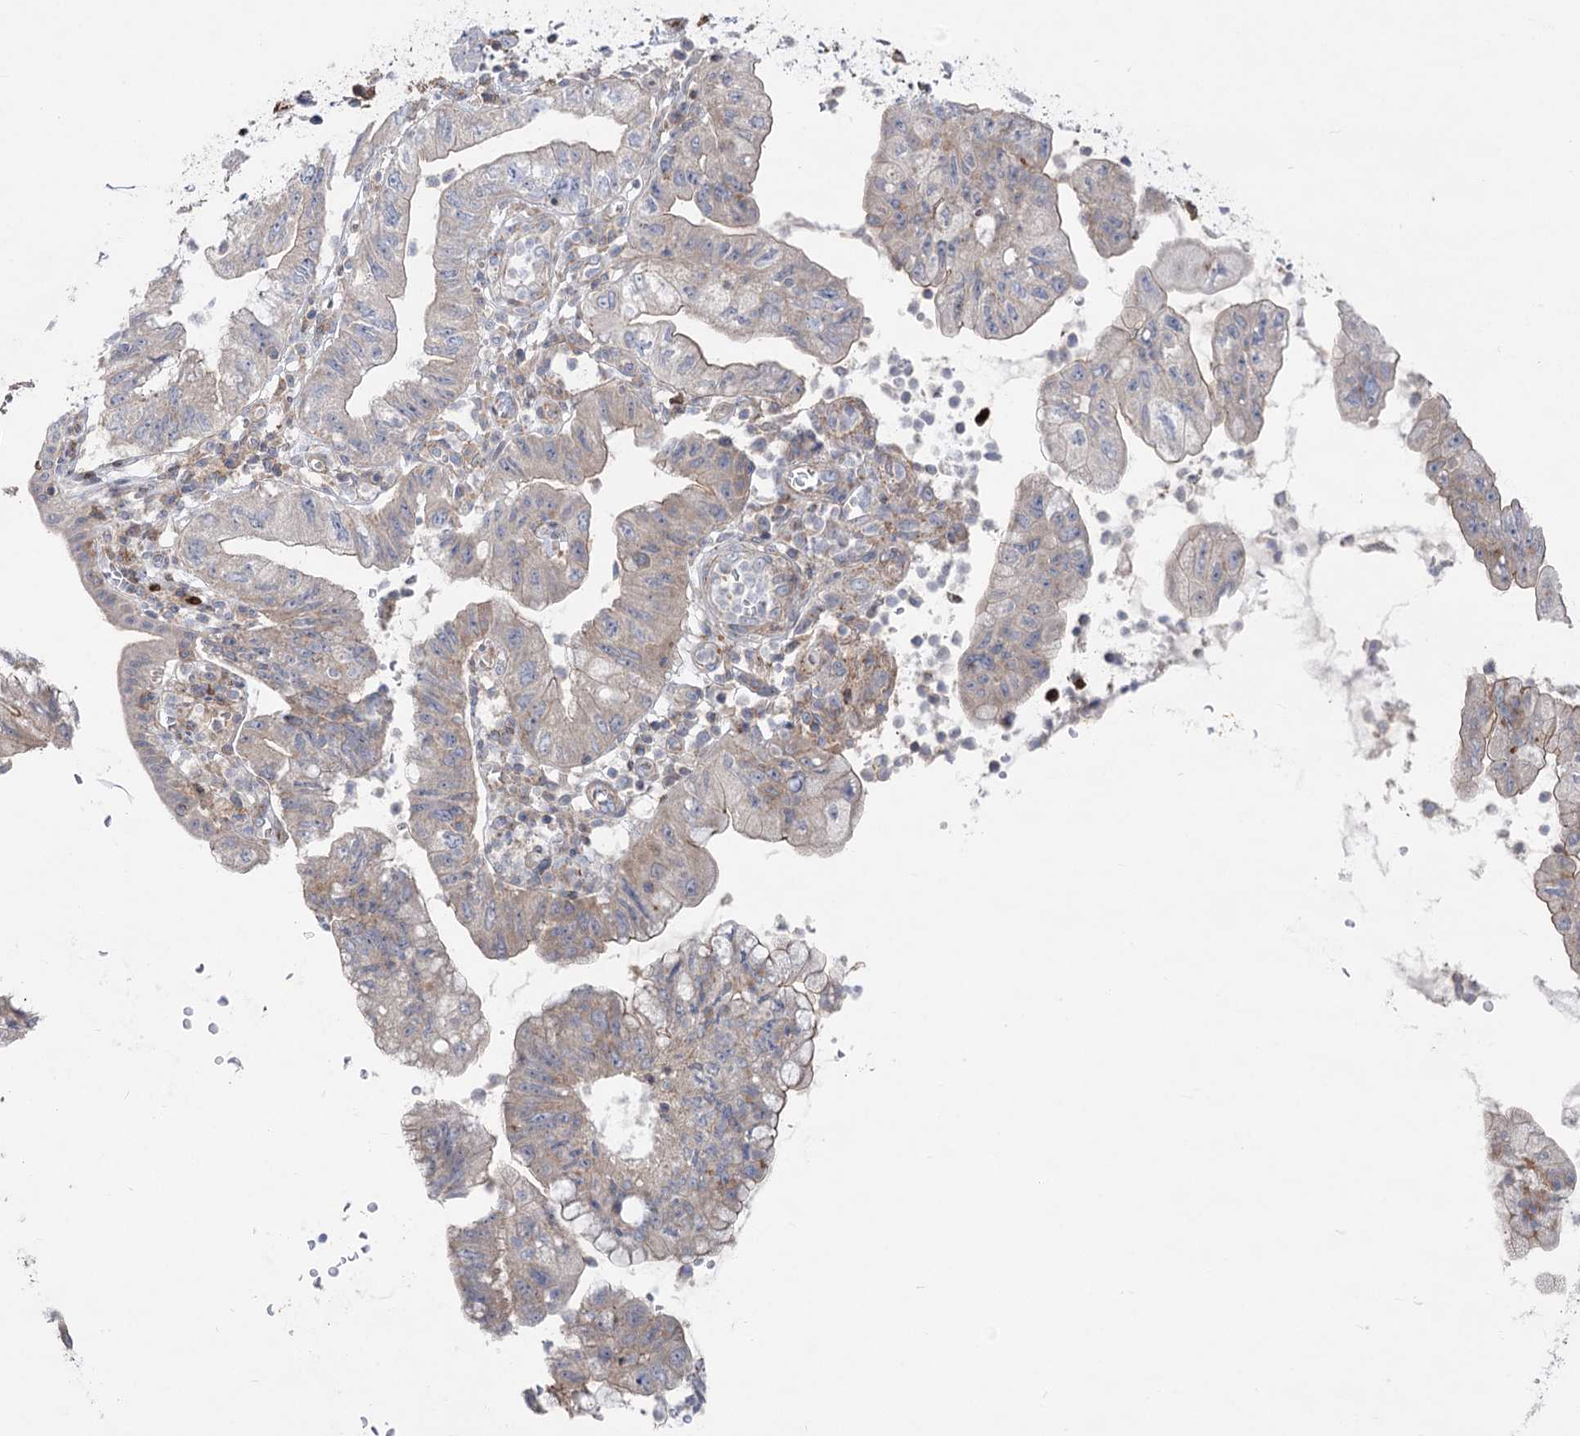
{"staining": {"intensity": "weak", "quantity": "<25%", "location": "cytoplasmic/membranous"}, "tissue": "pancreatic cancer", "cell_type": "Tumor cells", "image_type": "cancer", "snomed": [{"axis": "morphology", "description": "Adenocarcinoma, NOS"}, {"axis": "topography", "description": "Pancreas"}], "caption": "An IHC micrograph of pancreatic cancer (adenocarcinoma) is shown. There is no staining in tumor cells of pancreatic cancer (adenocarcinoma). Brightfield microscopy of immunohistochemistry (IHC) stained with DAB (brown) and hematoxylin (blue), captured at high magnification.", "gene": "LARP1B", "patient": {"sex": "female", "age": 73}}